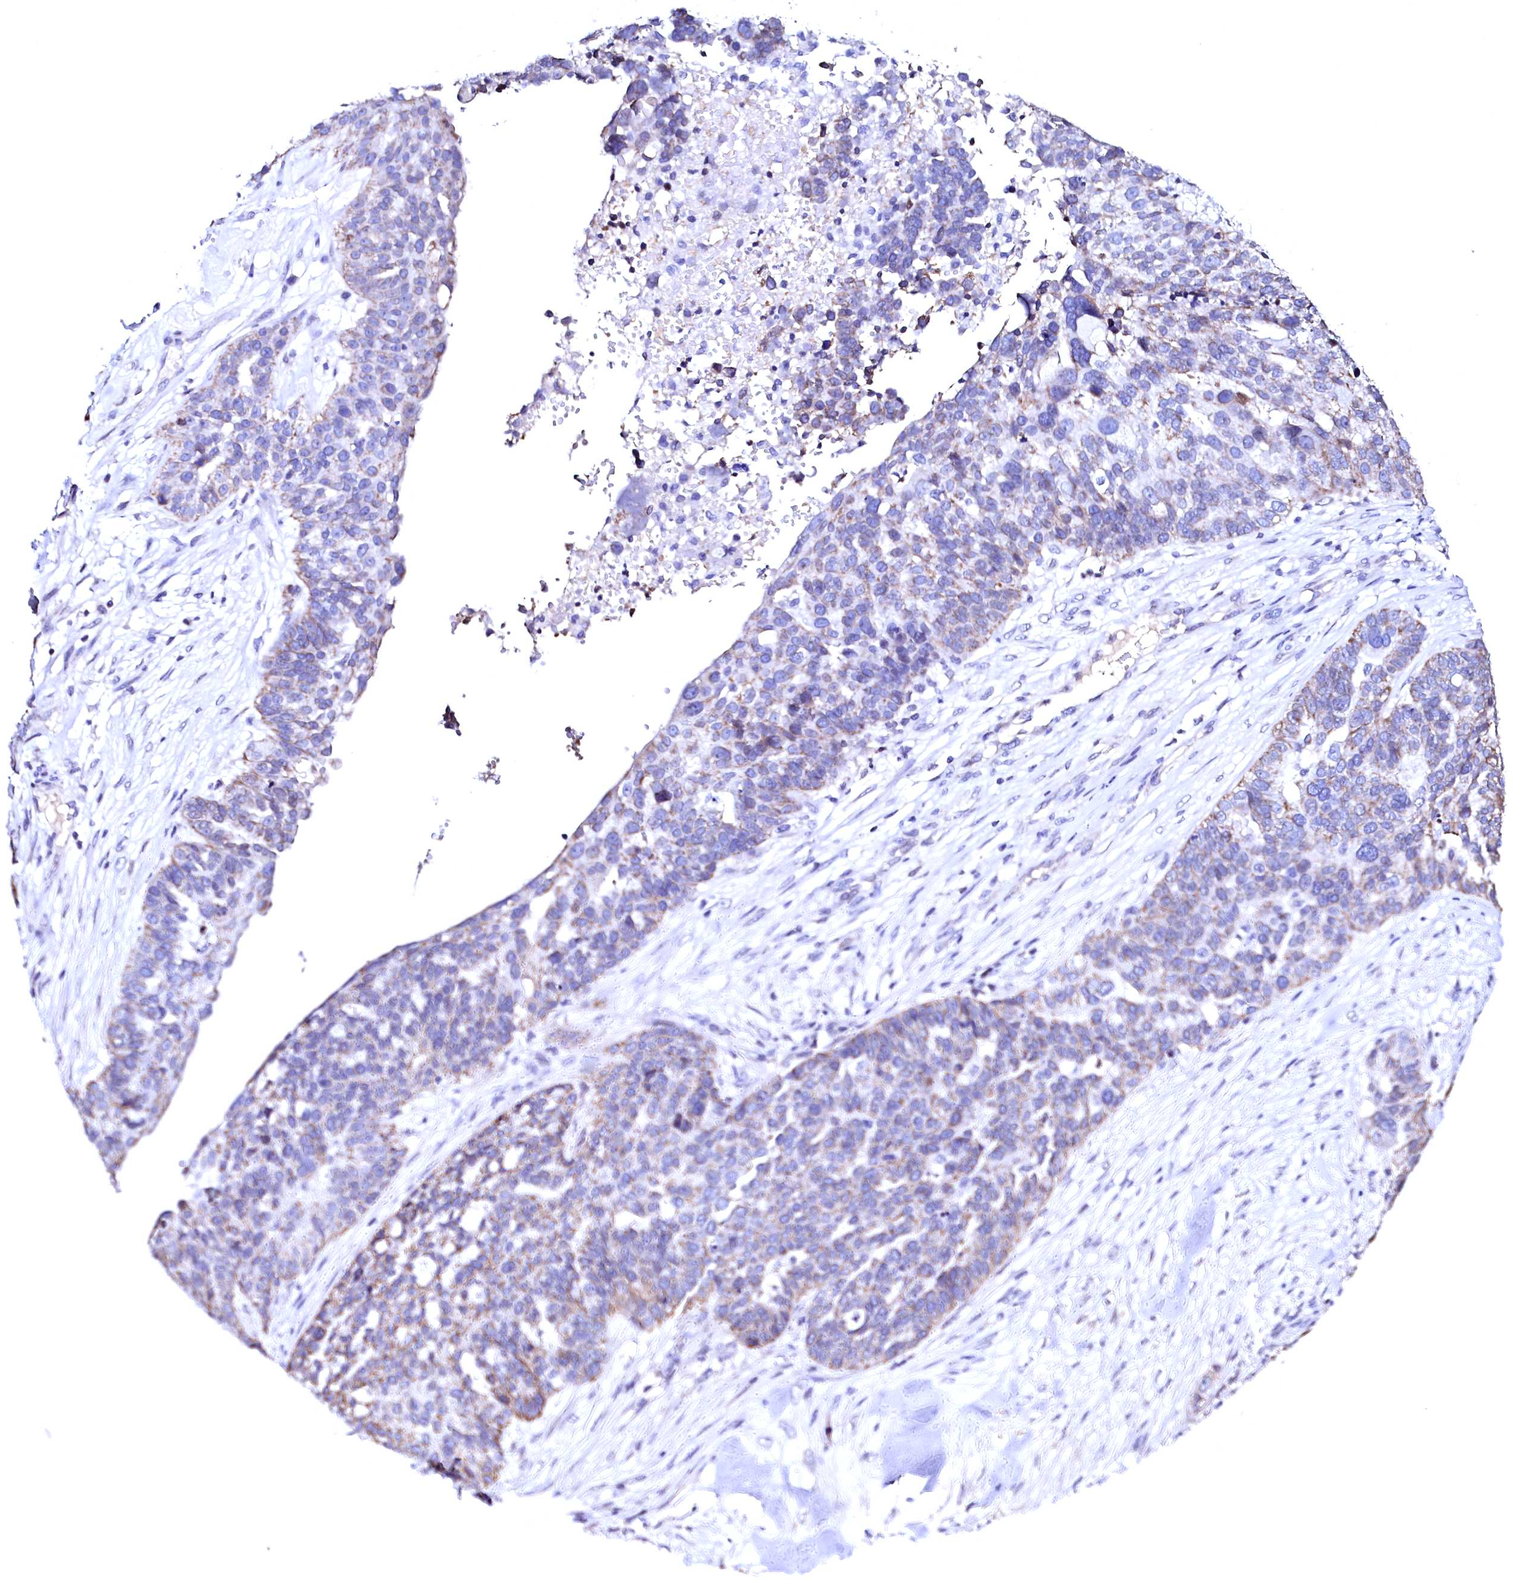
{"staining": {"intensity": "weak", "quantity": "<25%", "location": "cytoplasmic/membranous"}, "tissue": "ovarian cancer", "cell_type": "Tumor cells", "image_type": "cancer", "snomed": [{"axis": "morphology", "description": "Cystadenocarcinoma, serous, NOS"}, {"axis": "topography", "description": "Ovary"}], "caption": "Immunohistochemistry (IHC) image of neoplastic tissue: ovarian cancer stained with DAB (3,3'-diaminobenzidine) shows no significant protein positivity in tumor cells. The staining was performed using DAB to visualize the protein expression in brown, while the nuclei were stained in blue with hematoxylin (Magnification: 20x).", "gene": "HAND1", "patient": {"sex": "female", "age": 59}}